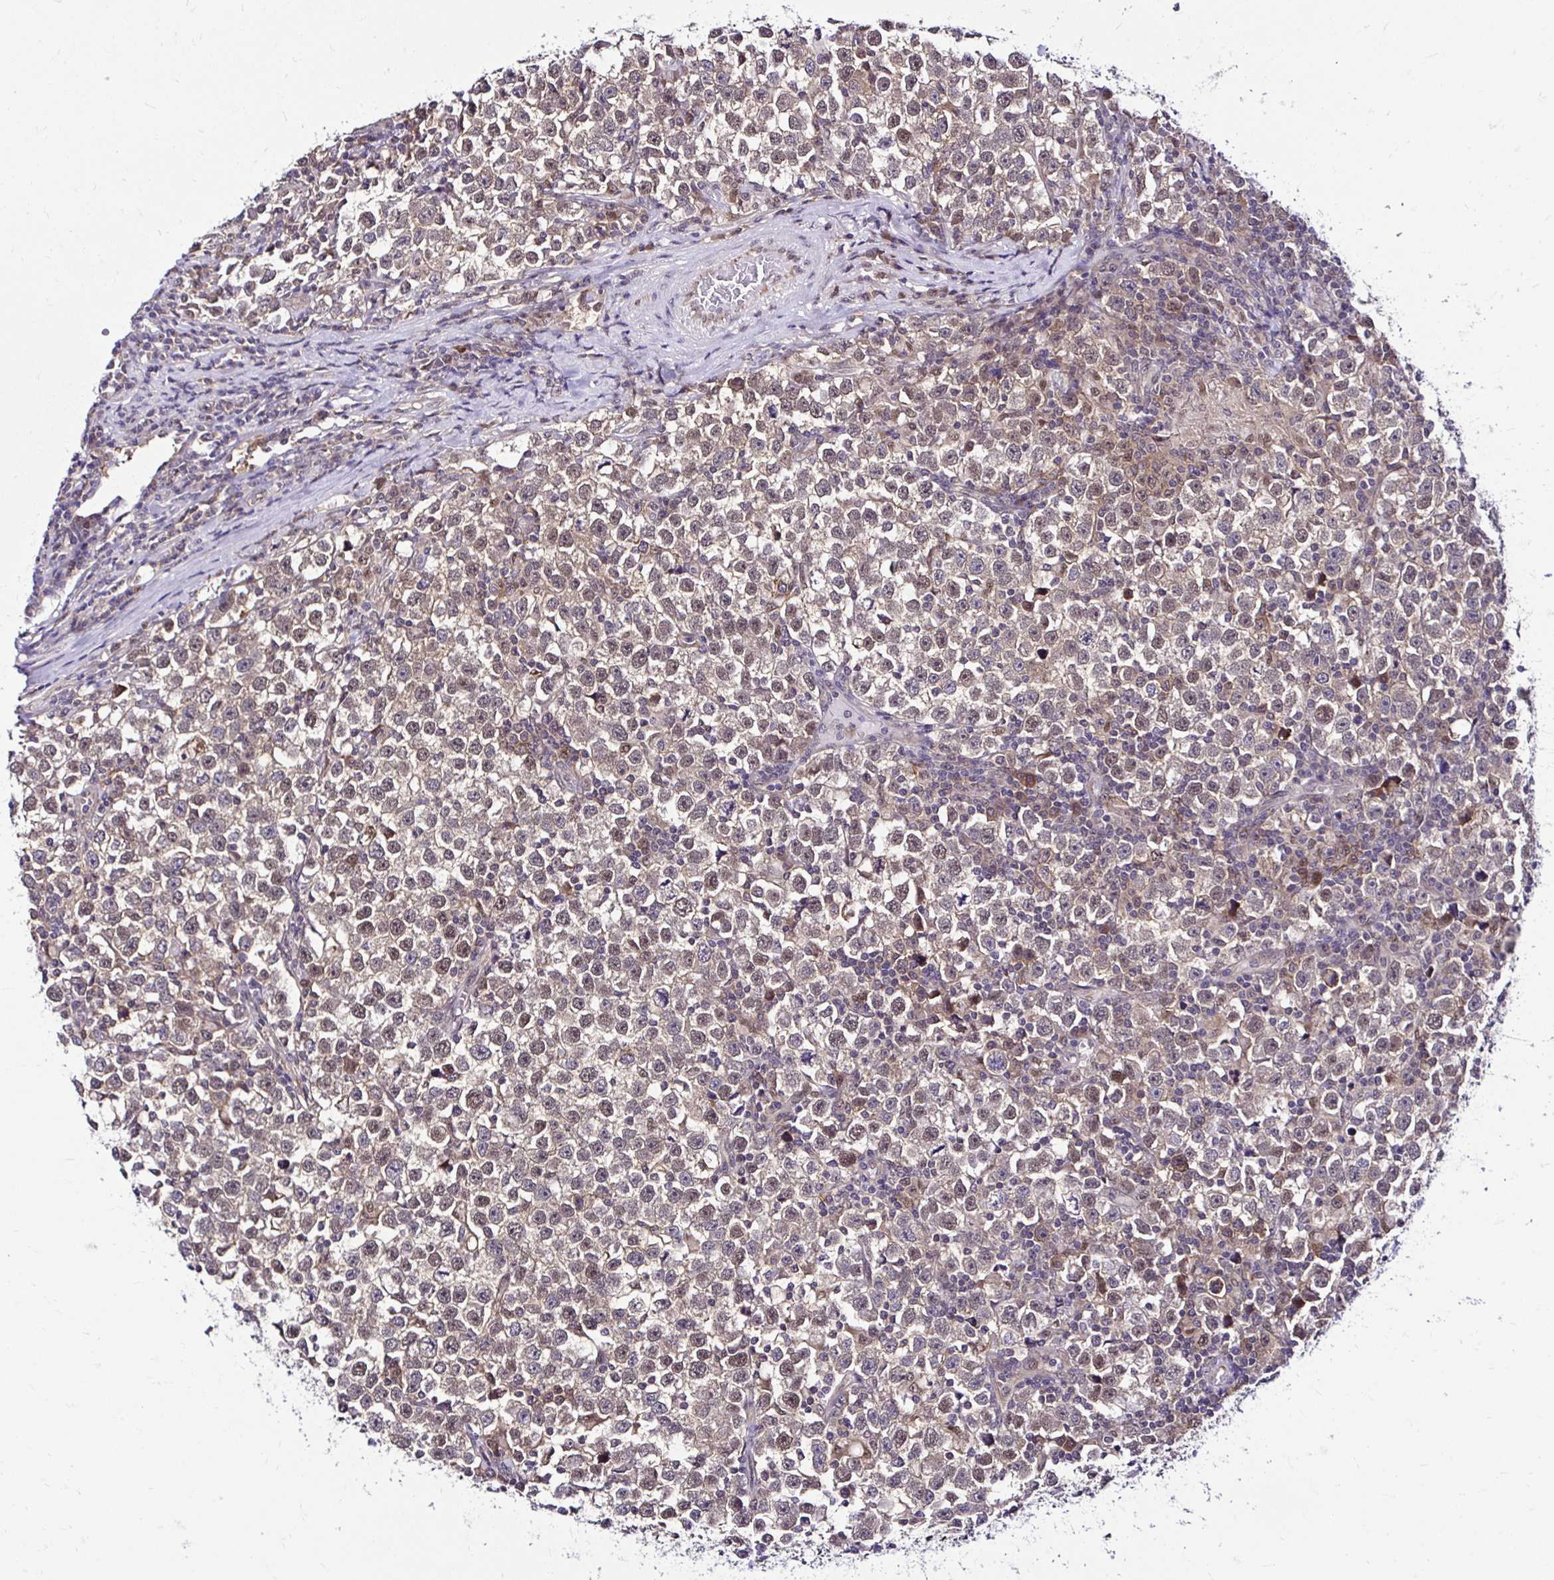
{"staining": {"intensity": "moderate", "quantity": "25%-75%", "location": "nuclear"}, "tissue": "testis cancer", "cell_type": "Tumor cells", "image_type": "cancer", "snomed": [{"axis": "morphology", "description": "Seminoma, NOS"}, {"axis": "topography", "description": "Testis"}], "caption": "Brown immunohistochemical staining in human testis cancer (seminoma) demonstrates moderate nuclear staining in about 25%-75% of tumor cells. (Brightfield microscopy of DAB IHC at high magnification).", "gene": "PSMD3", "patient": {"sex": "male", "age": 43}}